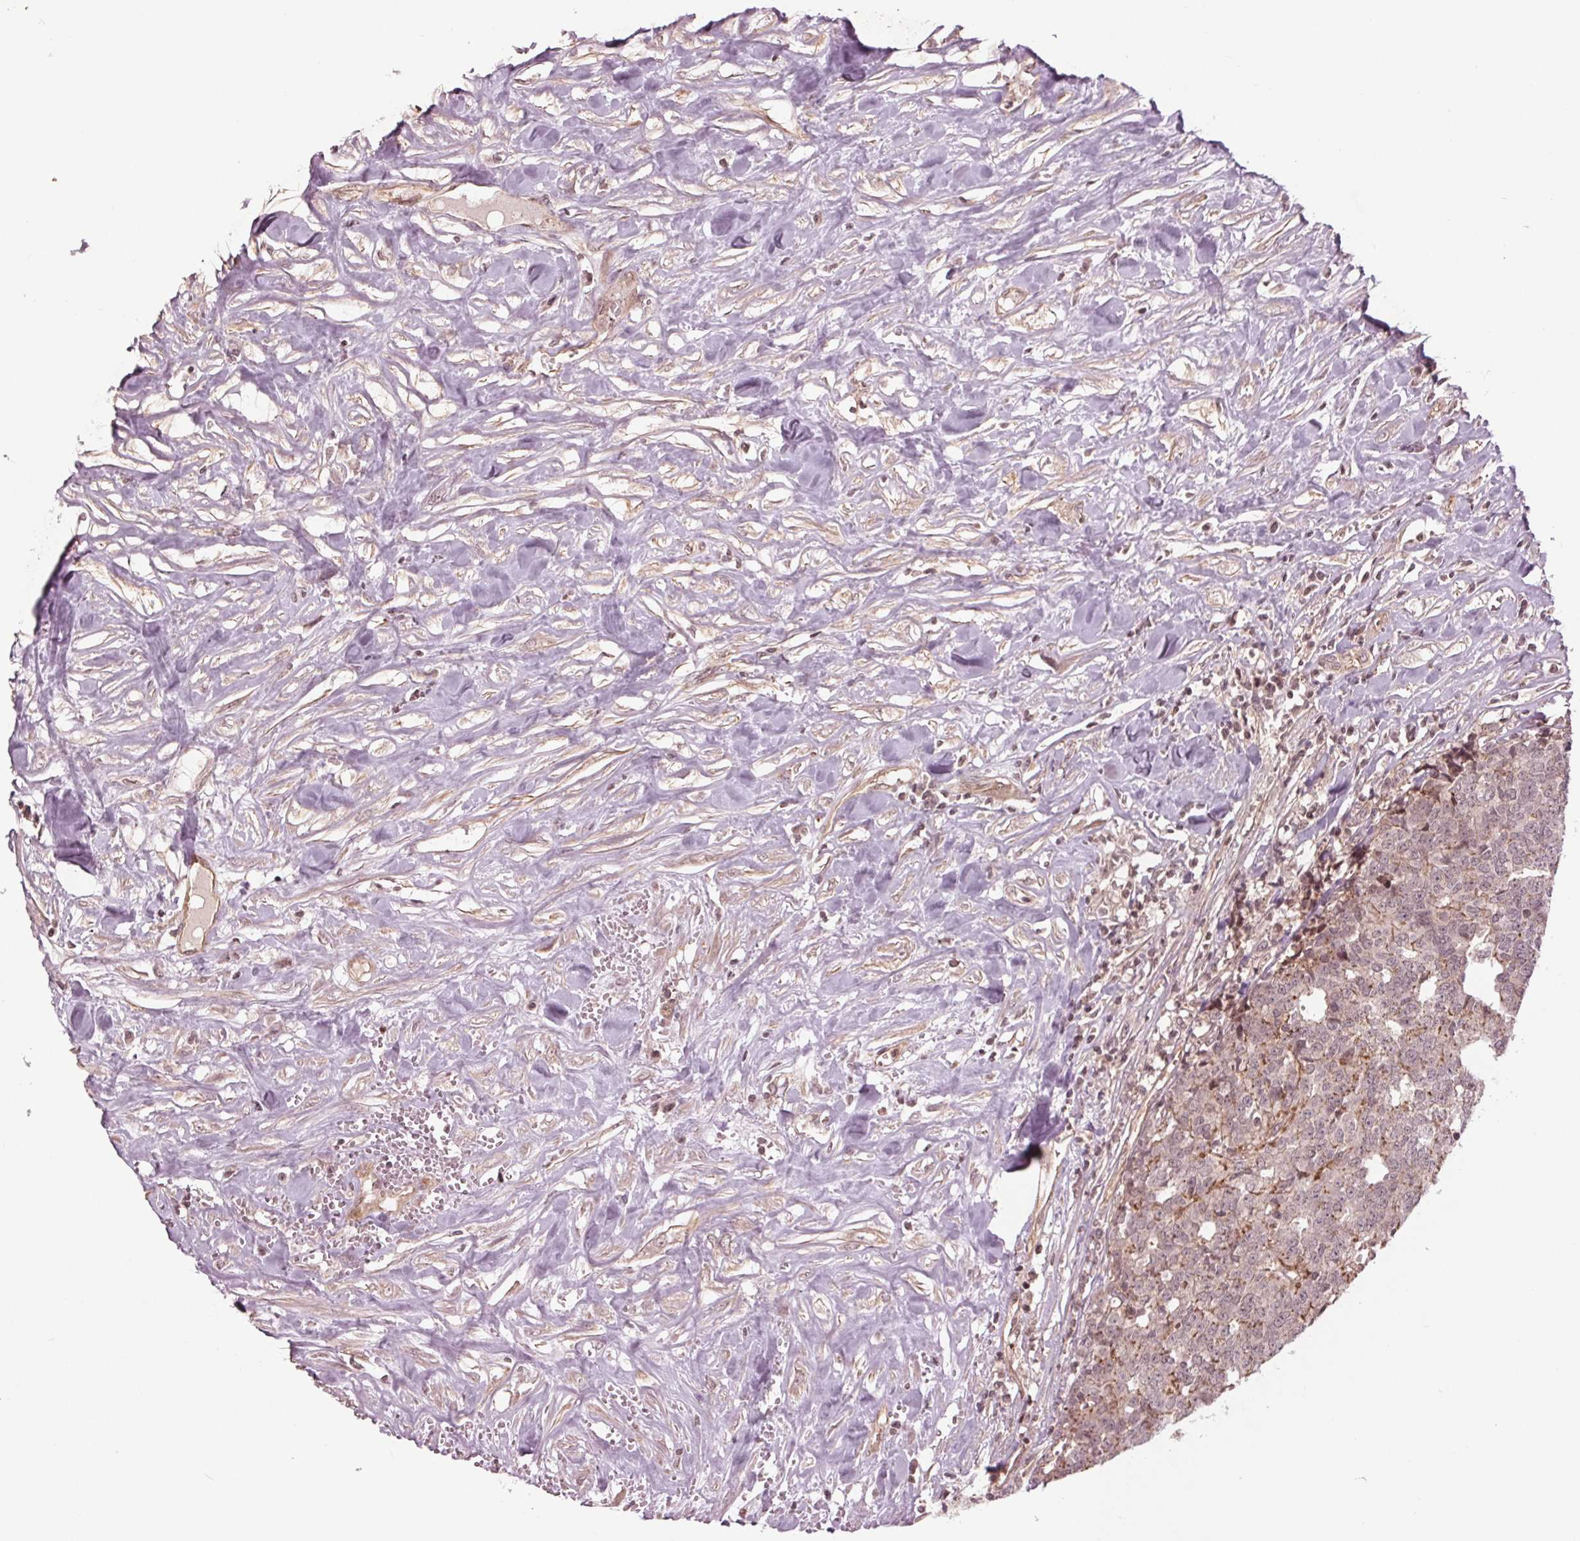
{"staining": {"intensity": "weak", "quantity": "<25%", "location": "cytoplasmic/membranous"}, "tissue": "prostate cancer", "cell_type": "Tumor cells", "image_type": "cancer", "snomed": [{"axis": "morphology", "description": "Adenocarcinoma, High grade"}, {"axis": "topography", "description": "Prostate and seminal vesicle, NOS"}], "caption": "Prostate cancer (adenocarcinoma (high-grade)) stained for a protein using immunohistochemistry (IHC) shows no staining tumor cells.", "gene": "BTBD1", "patient": {"sex": "male", "age": 60}}